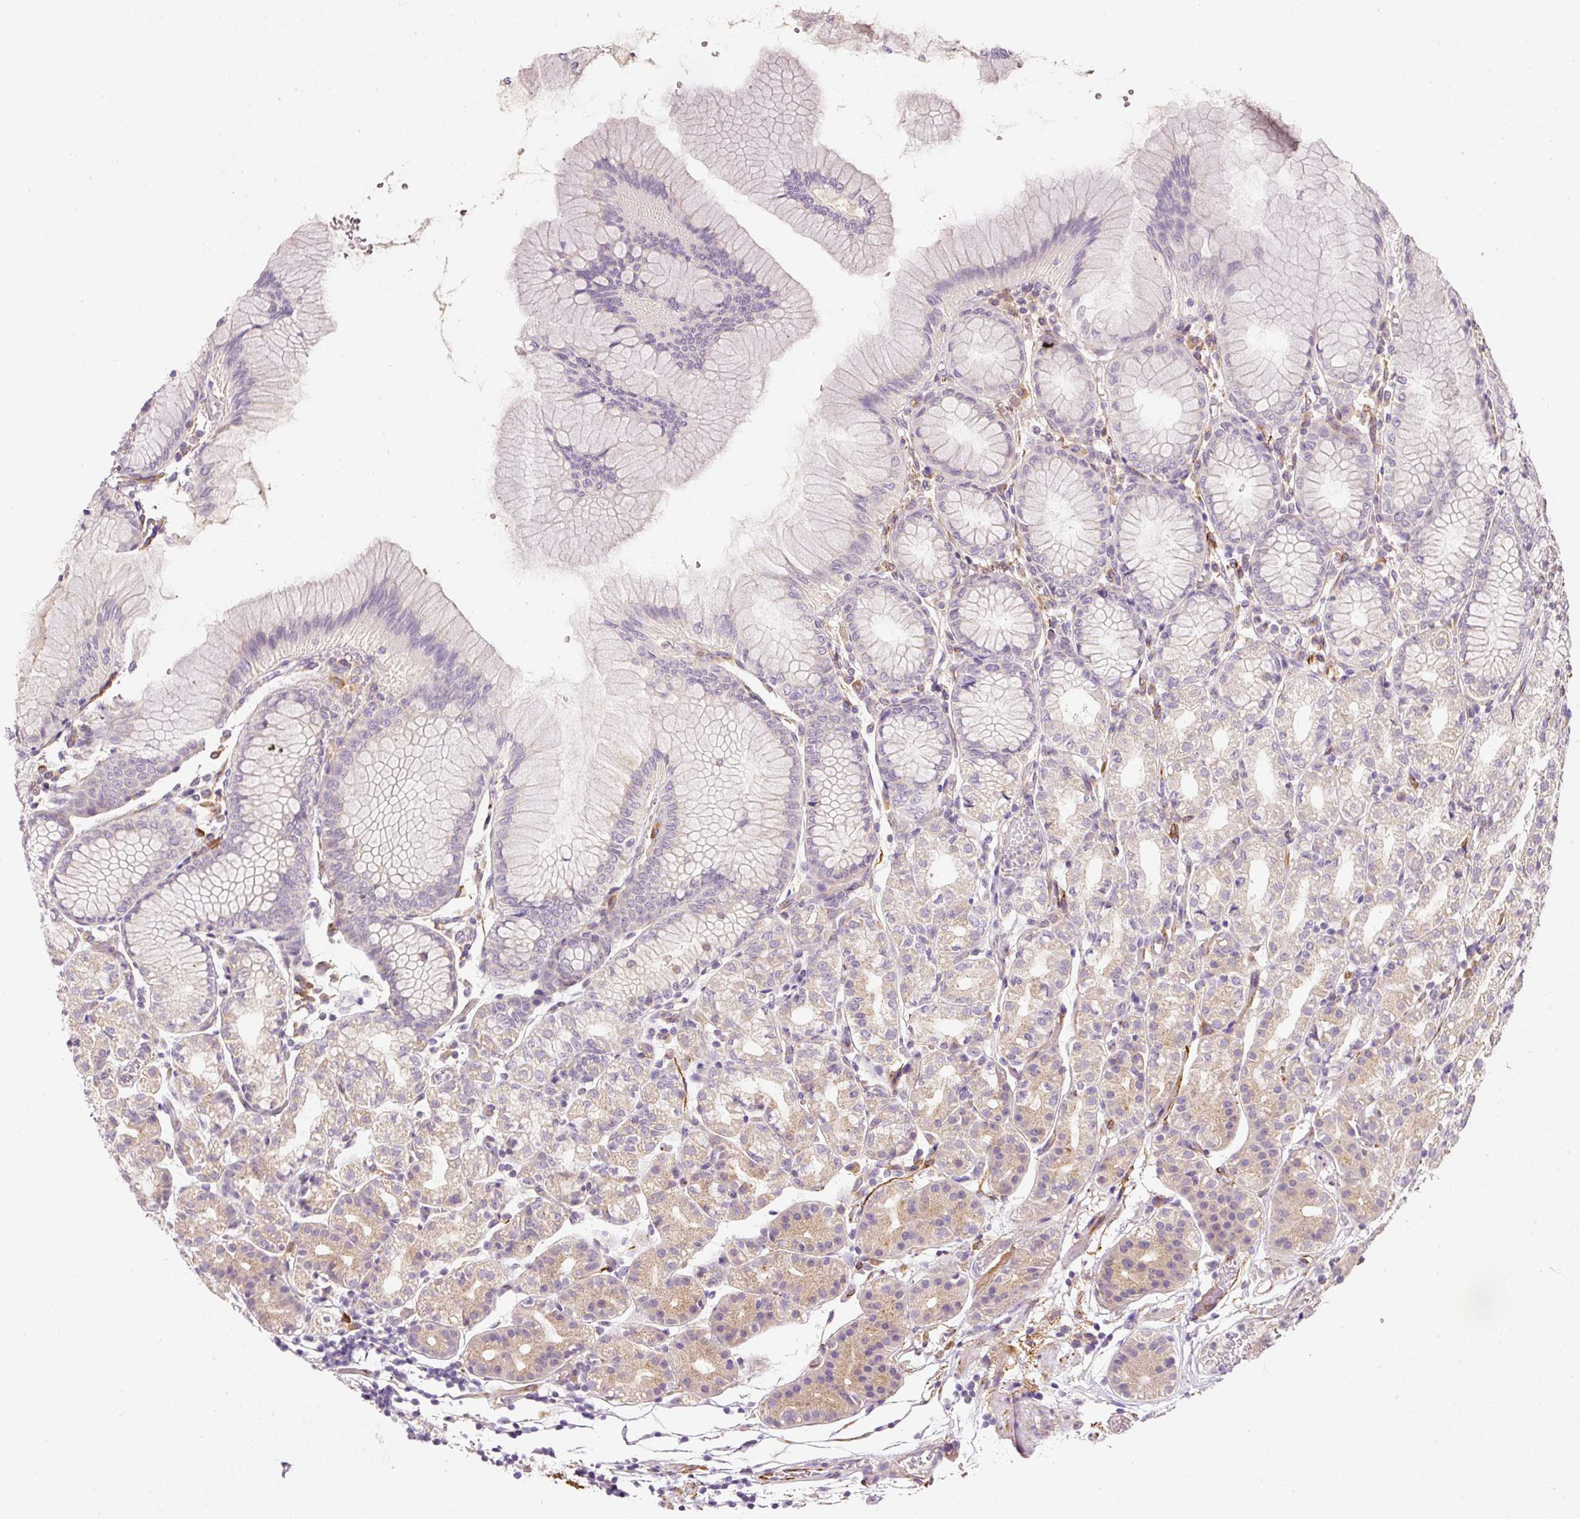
{"staining": {"intensity": "moderate", "quantity": "<25%", "location": "cytoplasmic/membranous"}, "tissue": "stomach", "cell_type": "Glandular cells", "image_type": "normal", "snomed": [{"axis": "morphology", "description": "Normal tissue, NOS"}, {"axis": "topography", "description": "Stomach"}], "caption": "Stomach stained with immunohistochemistry displays moderate cytoplasmic/membranous positivity in about <25% of glandular cells. (Stains: DAB in brown, nuclei in blue, Microscopy: brightfield microscopy at high magnification).", "gene": "RNF167", "patient": {"sex": "female", "age": 57}}